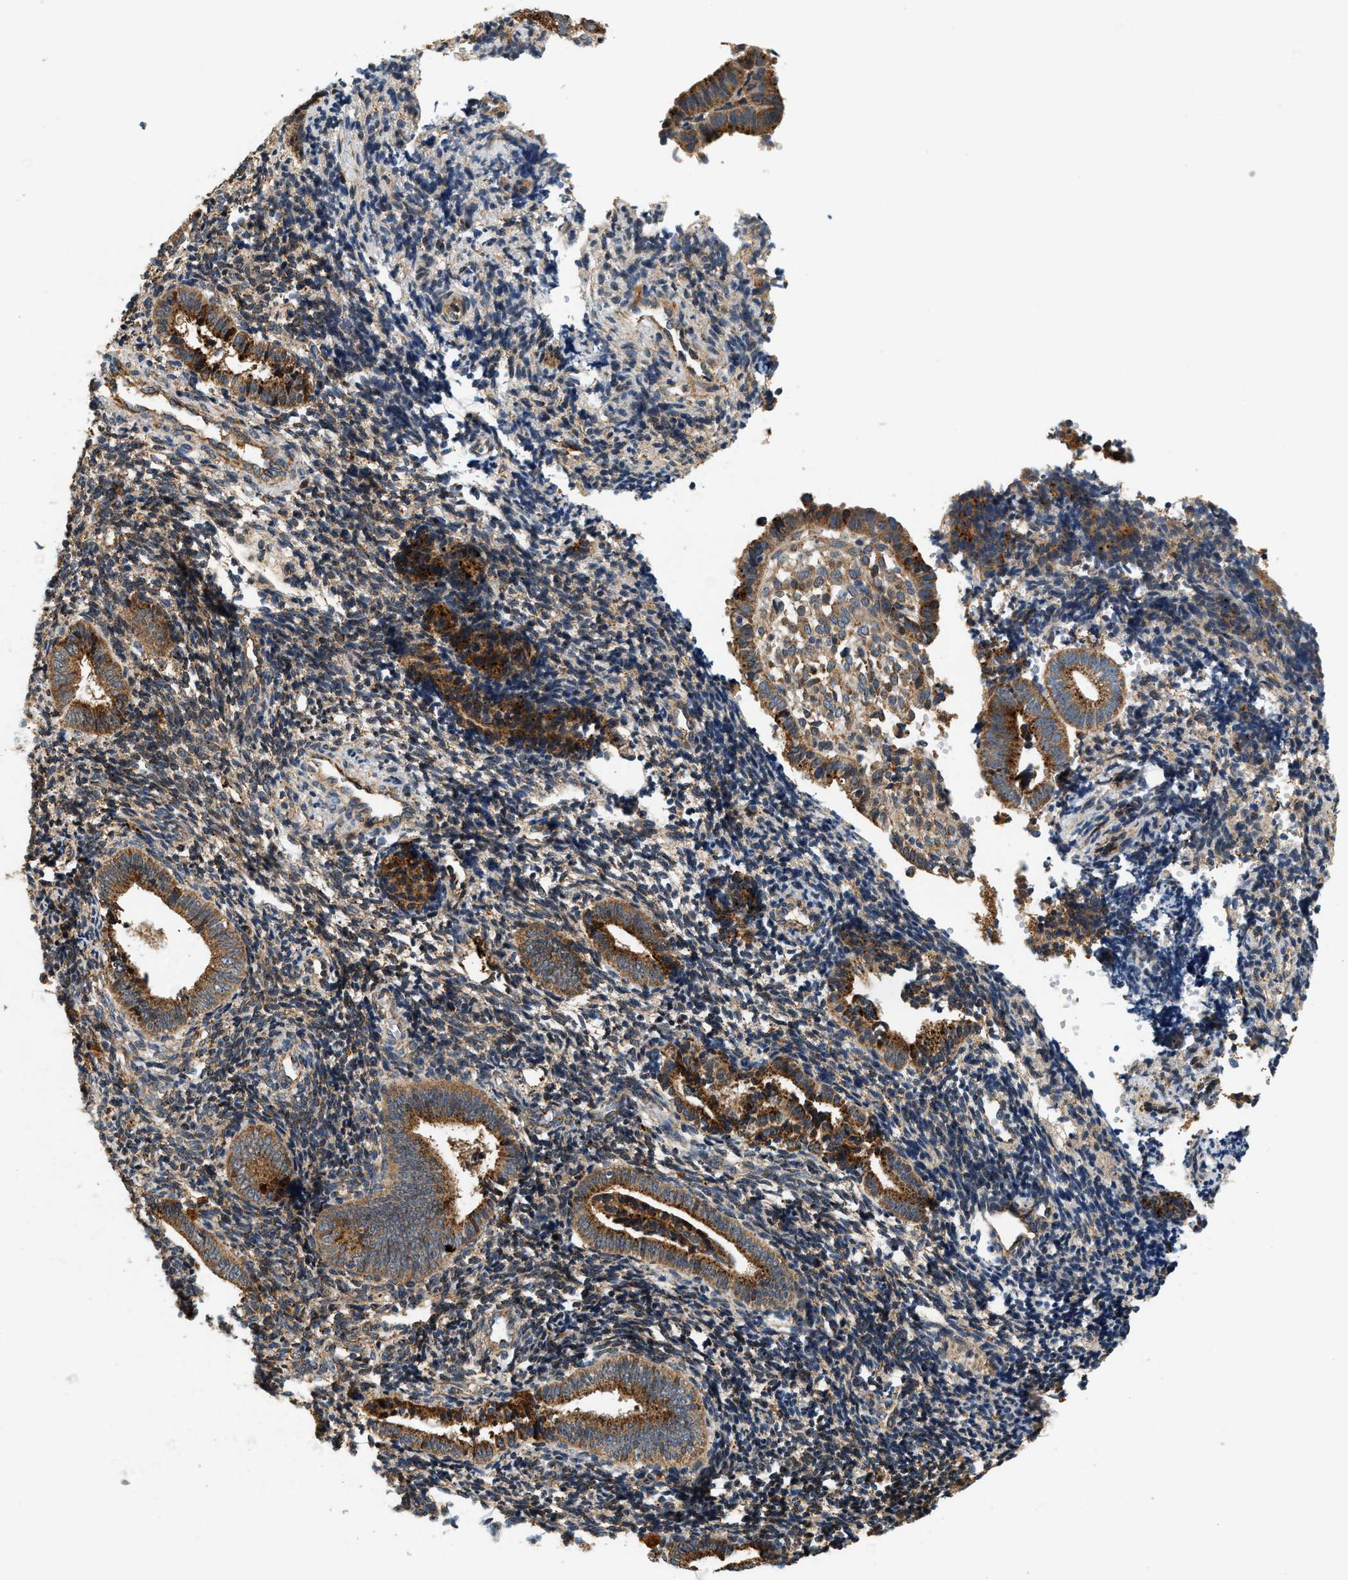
{"staining": {"intensity": "moderate", "quantity": ">75%", "location": "cytoplasmic/membranous"}, "tissue": "endometrium", "cell_type": "Cells in endometrial stroma", "image_type": "normal", "snomed": [{"axis": "morphology", "description": "Normal tissue, NOS"}, {"axis": "topography", "description": "Uterus"}, {"axis": "topography", "description": "Endometrium"}], "caption": "Benign endometrium displays moderate cytoplasmic/membranous expression in approximately >75% of cells in endometrial stroma, visualized by immunohistochemistry. (DAB IHC, brown staining for protein, blue staining for nuclei).", "gene": "DUSP10", "patient": {"sex": "female", "age": 33}}